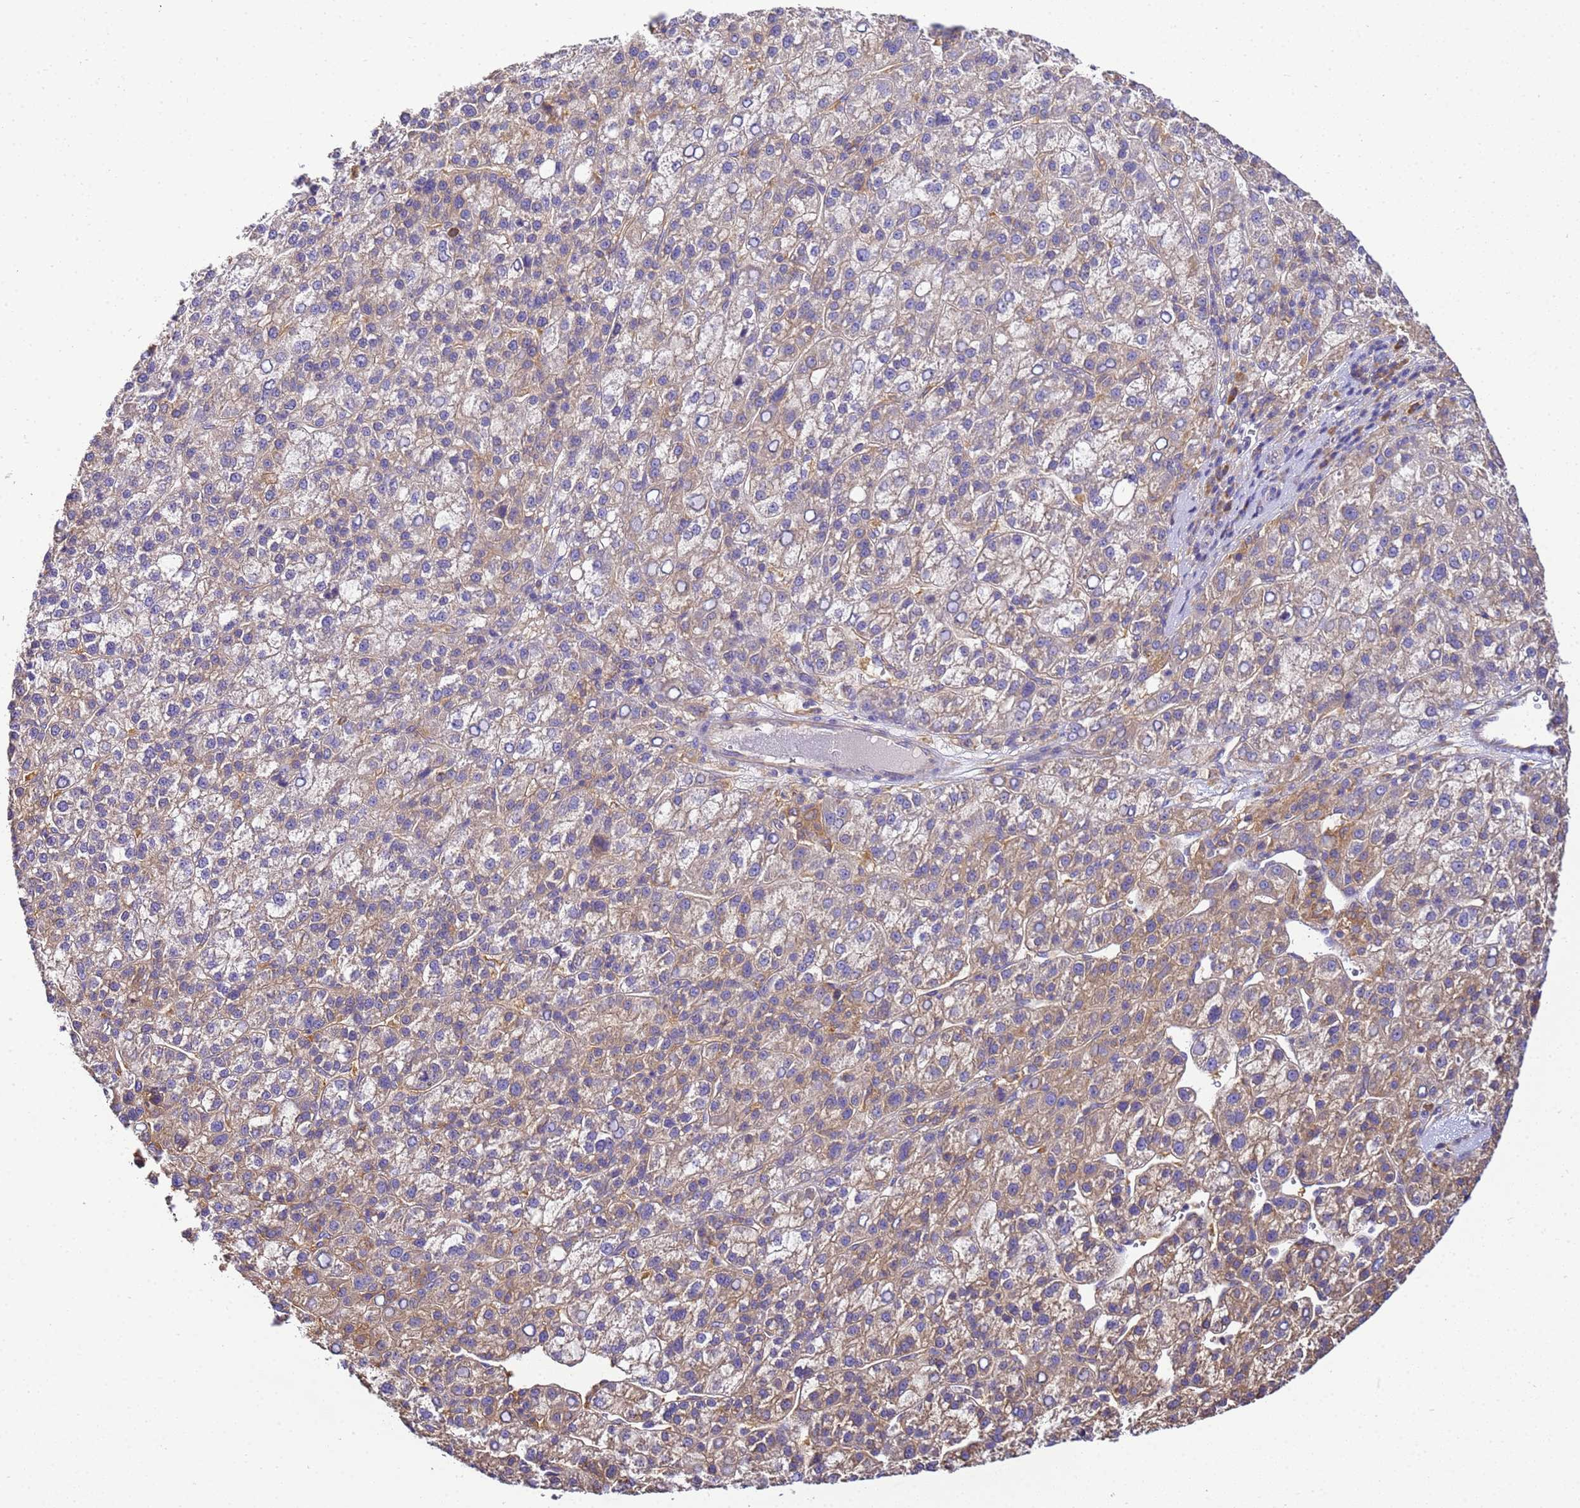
{"staining": {"intensity": "weak", "quantity": "25%-75%", "location": "cytoplasmic/membranous"}, "tissue": "liver cancer", "cell_type": "Tumor cells", "image_type": "cancer", "snomed": [{"axis": "morphology", "description": "Carcinoma, Hepatocellular, NOS"}, {"axis": "topography", "description": "Liver"}], "caption": "The micrograph exhibits staining of liver cancer, revealing weak cytoplasmic/membranous protein positivity (brown color) within tumor cells.", "gene": "NARS1", "patient": {"sex": "female", "age": 58}}